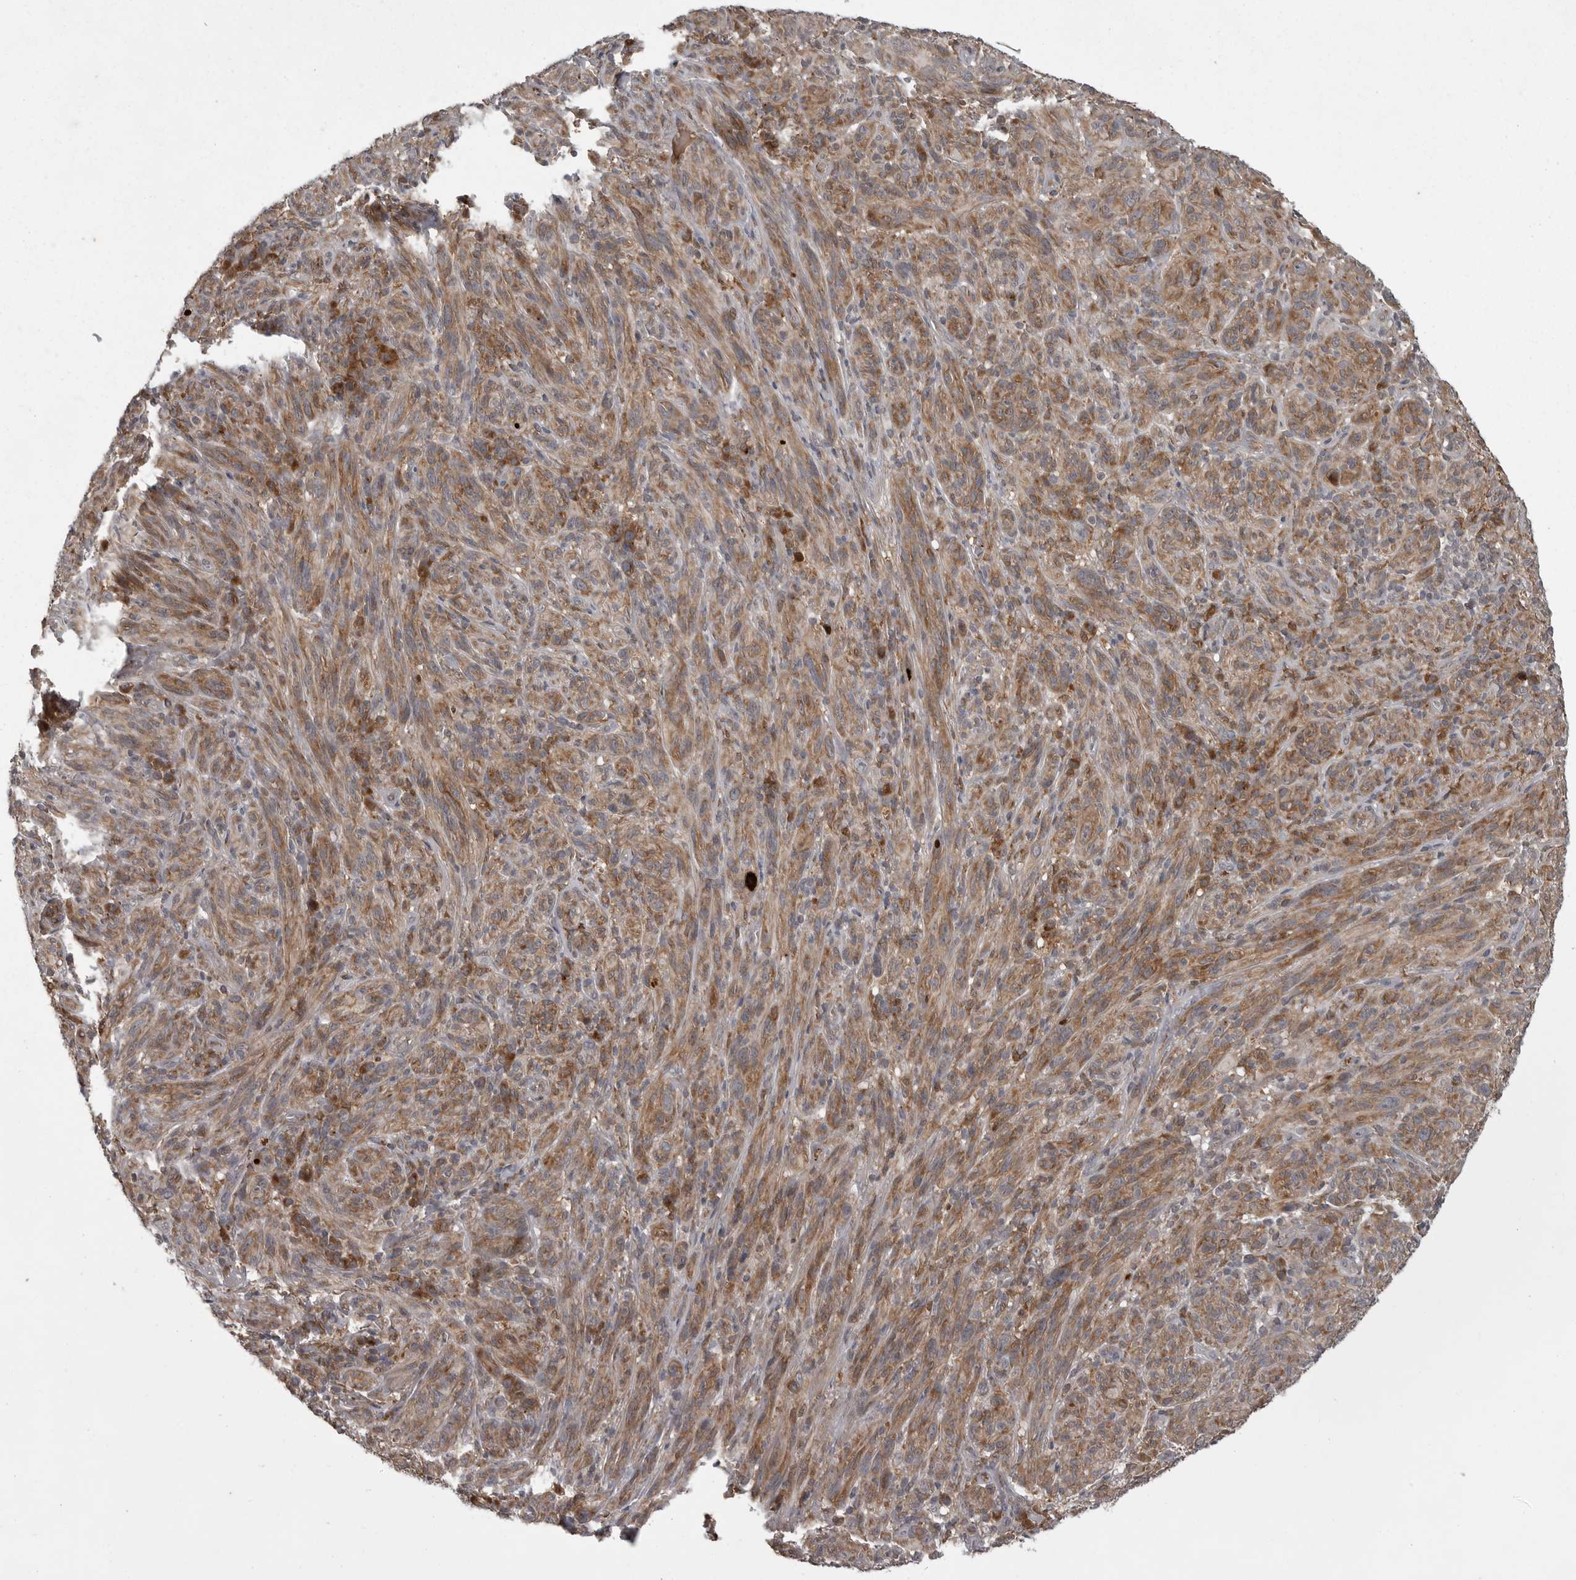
{"staining": {"intensity": "moderate", "quantity": ">75%", "location": "cytoplasmic/membranous"}, "tissue": "melanoma", "cell_type": "Tumor cells", "image_type": "cancer", "snomed": [{"axis": "morphology", "description": "Malignant melanoma, NOS"}, {"axis": "topography", "description": "Skin of head"}], "caption": "Protein expression analysis of malignant melanoma exhibits moderate cytoplasmic/membranous expression in about >75% of tumor cells.", "gene": "GPR31", "patient": {"sex": "male", "age": 96}}